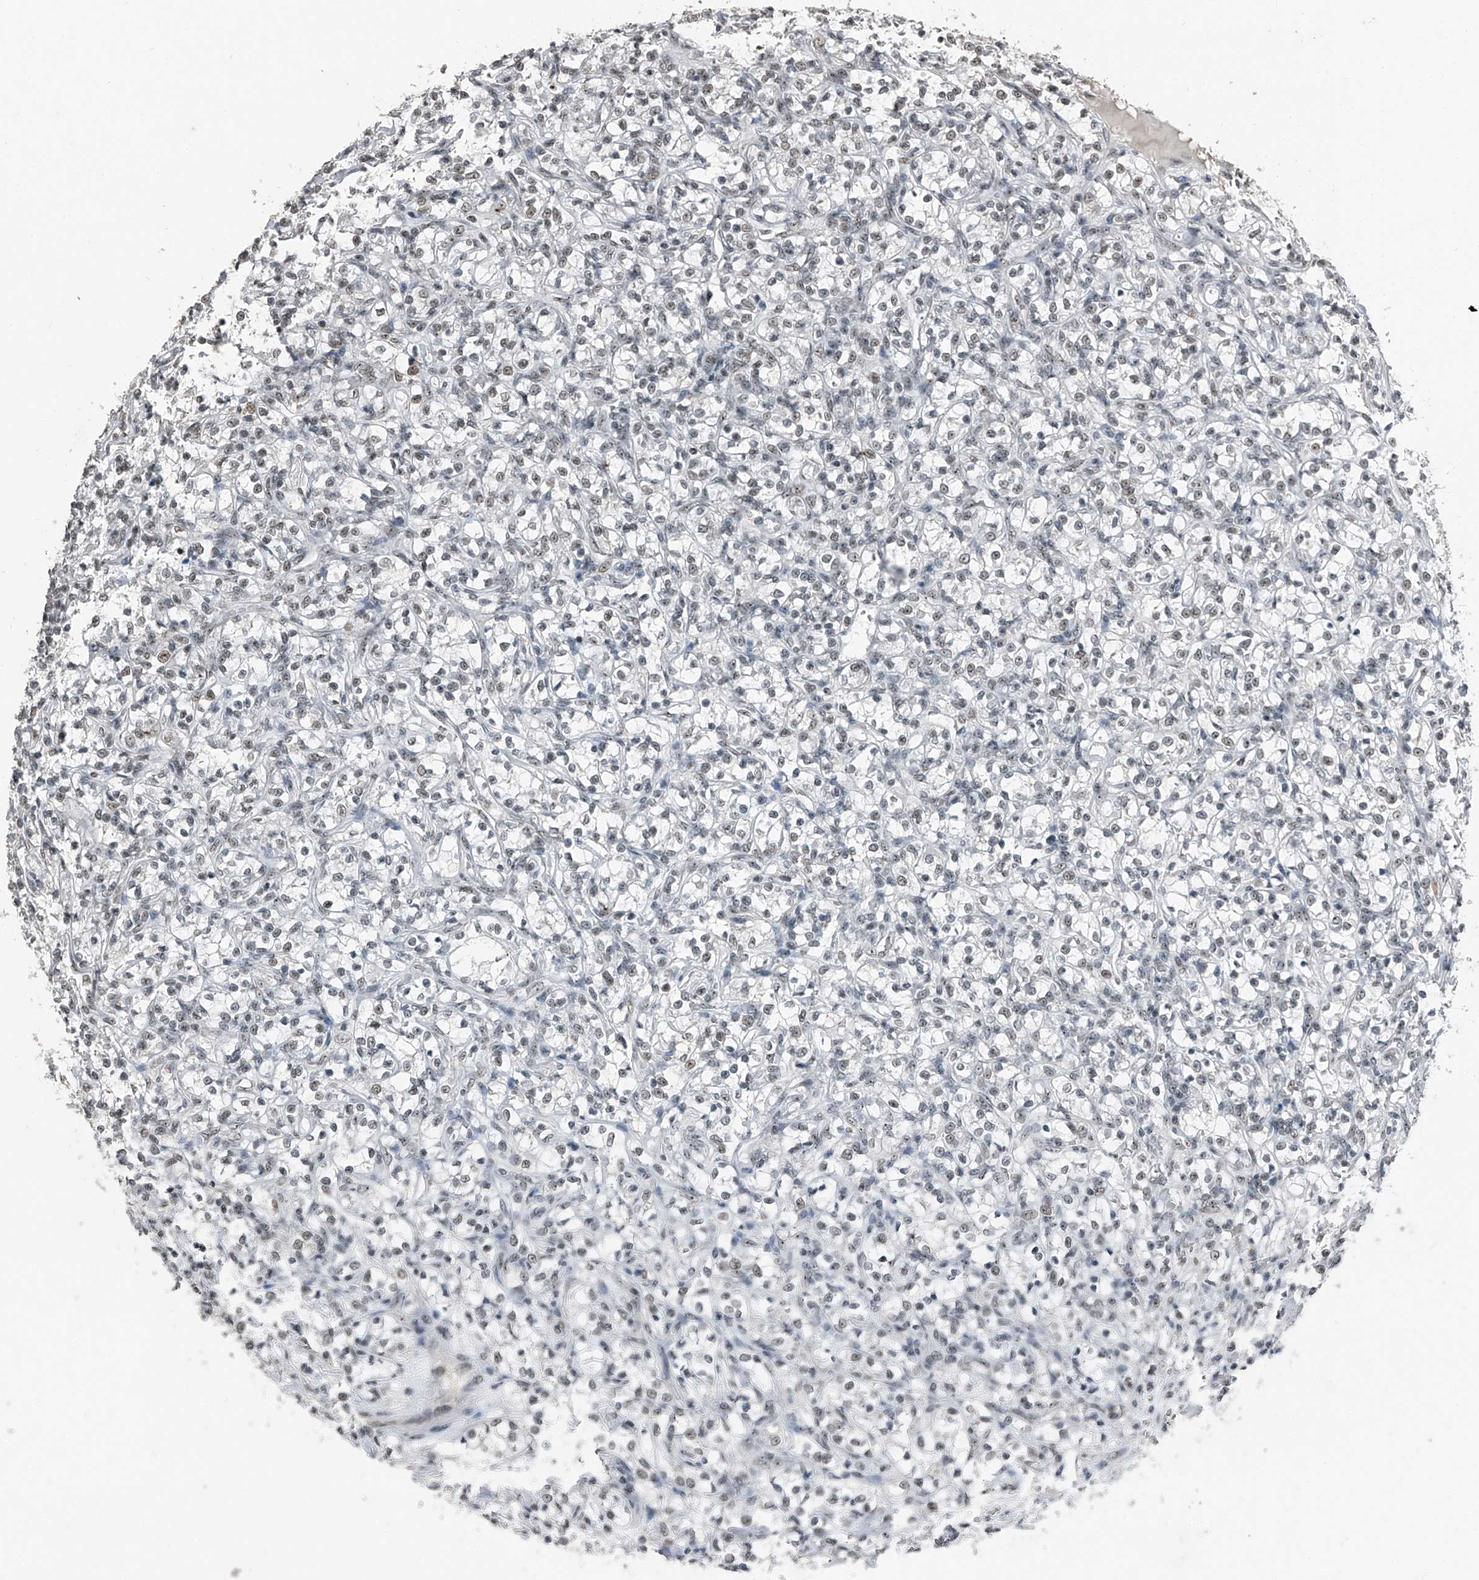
{"staining": {"intensity": "weak", "quantity": "25%-75%", "location": "nuclear"}, "tissue": "renal cancer", "cell_type": "Tumor cells", "image_type": "cancer", "snomed": [{"axis": "morphology", "description": "Adenocarcinoma, NOS"}, {"axis": "topography", "description": "Kidney"}], "caption": "A photomicrograph of human renal adenocarcinoma stained for a protein displays weak nuclear brown staining in tumor cells.", "gene": "TCOF1", "patient": {"sex": "female", "age": 69}}